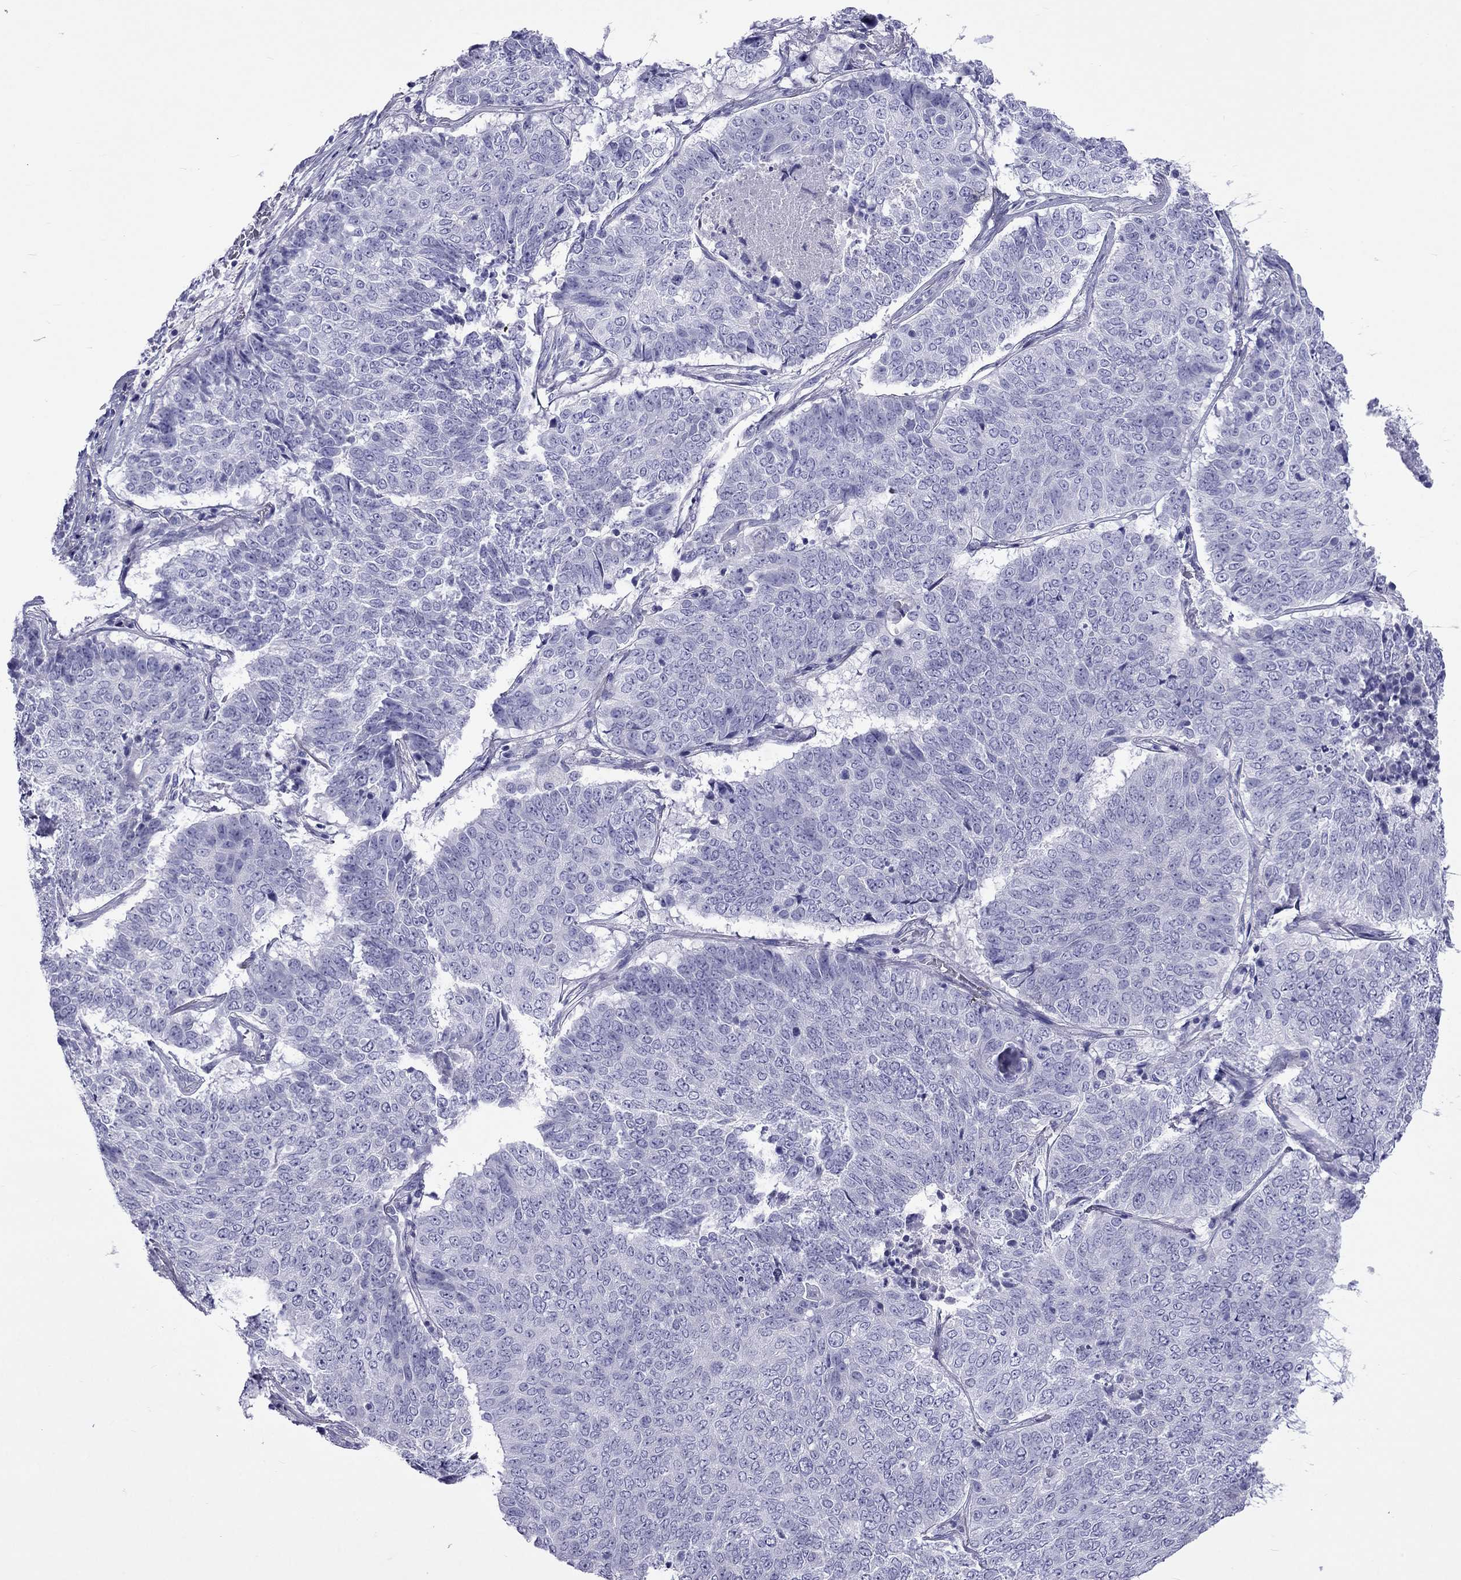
{"staining": {"intensity": "negative", "quantity": "none", "location": "none"}, "tissue": "lung cancer", "cell_type": "Tumor cells", "image_type": "cancer", "snomed": [{"axis": "morphology", "description": "Squamous cell carcinoma, NOS"}, {"axis": "topography", "description": "Lung"}], "caption": "The histopathology image demonstrates no significant expression in tumor cells of lung cancer (squamous cell carcinoma).", "gene": "ARR3", "patient": {"sex": "male", "age": 64}}